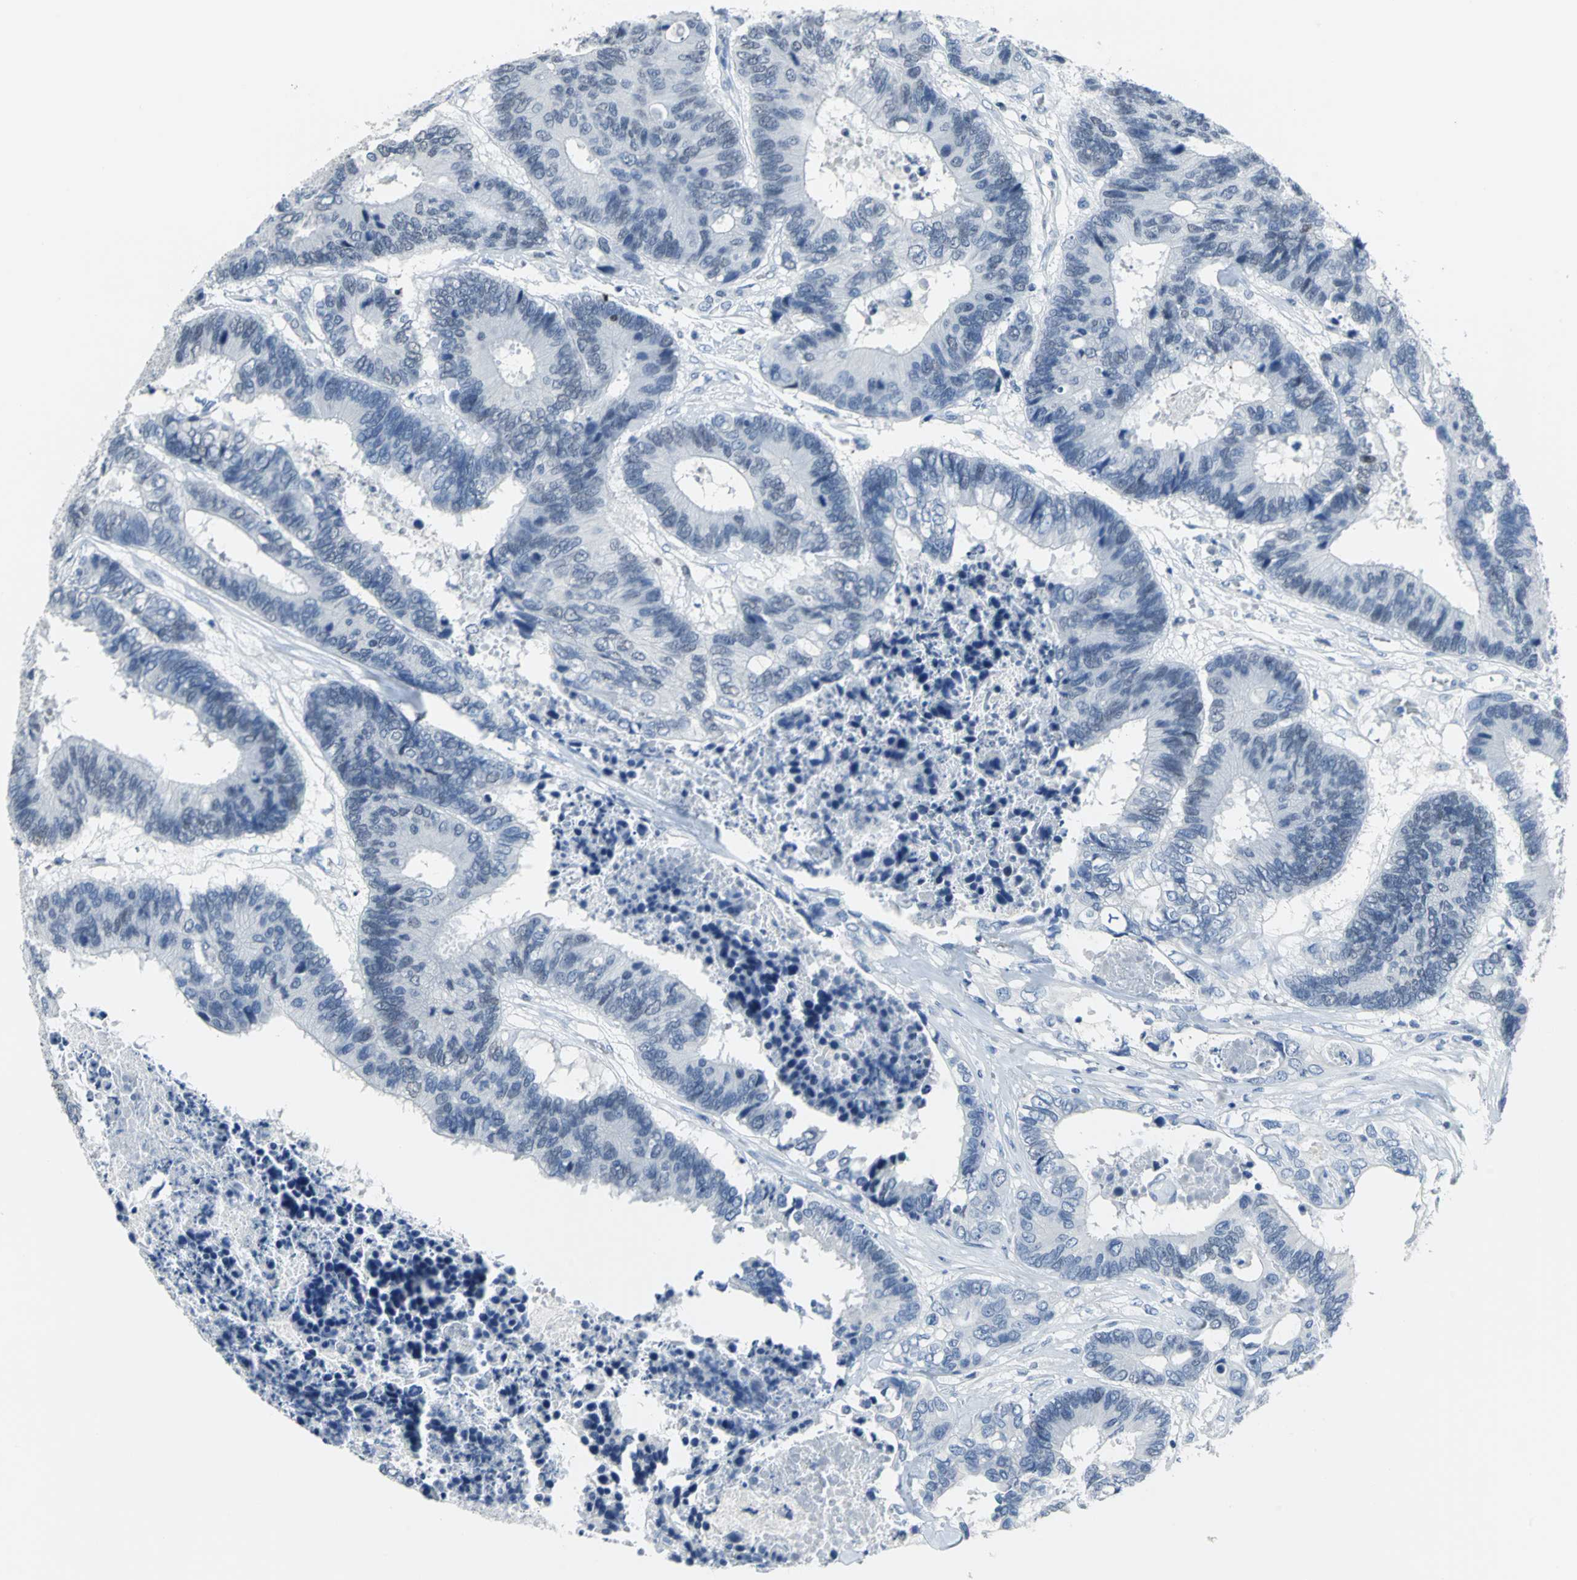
{"staining": {"intensity": "weak", "quantity": "<25%", "location": "nuclear"}, "tissue": "colorectal cancer", "cell_type": "Tumor cells", "image_type": "cancer", "snomed": [{"axis": "morphology", "description": "Adenocarcinoma, NOS"}, {"axis": "topography", "description": "Rectum"}], "caption": "Protein analysis of colorectal cancer (adenocarcinoma) shows no significant expression in tumor cells.", "gene": "MCM3", "patient": {"sex": "male", "age": 55}}